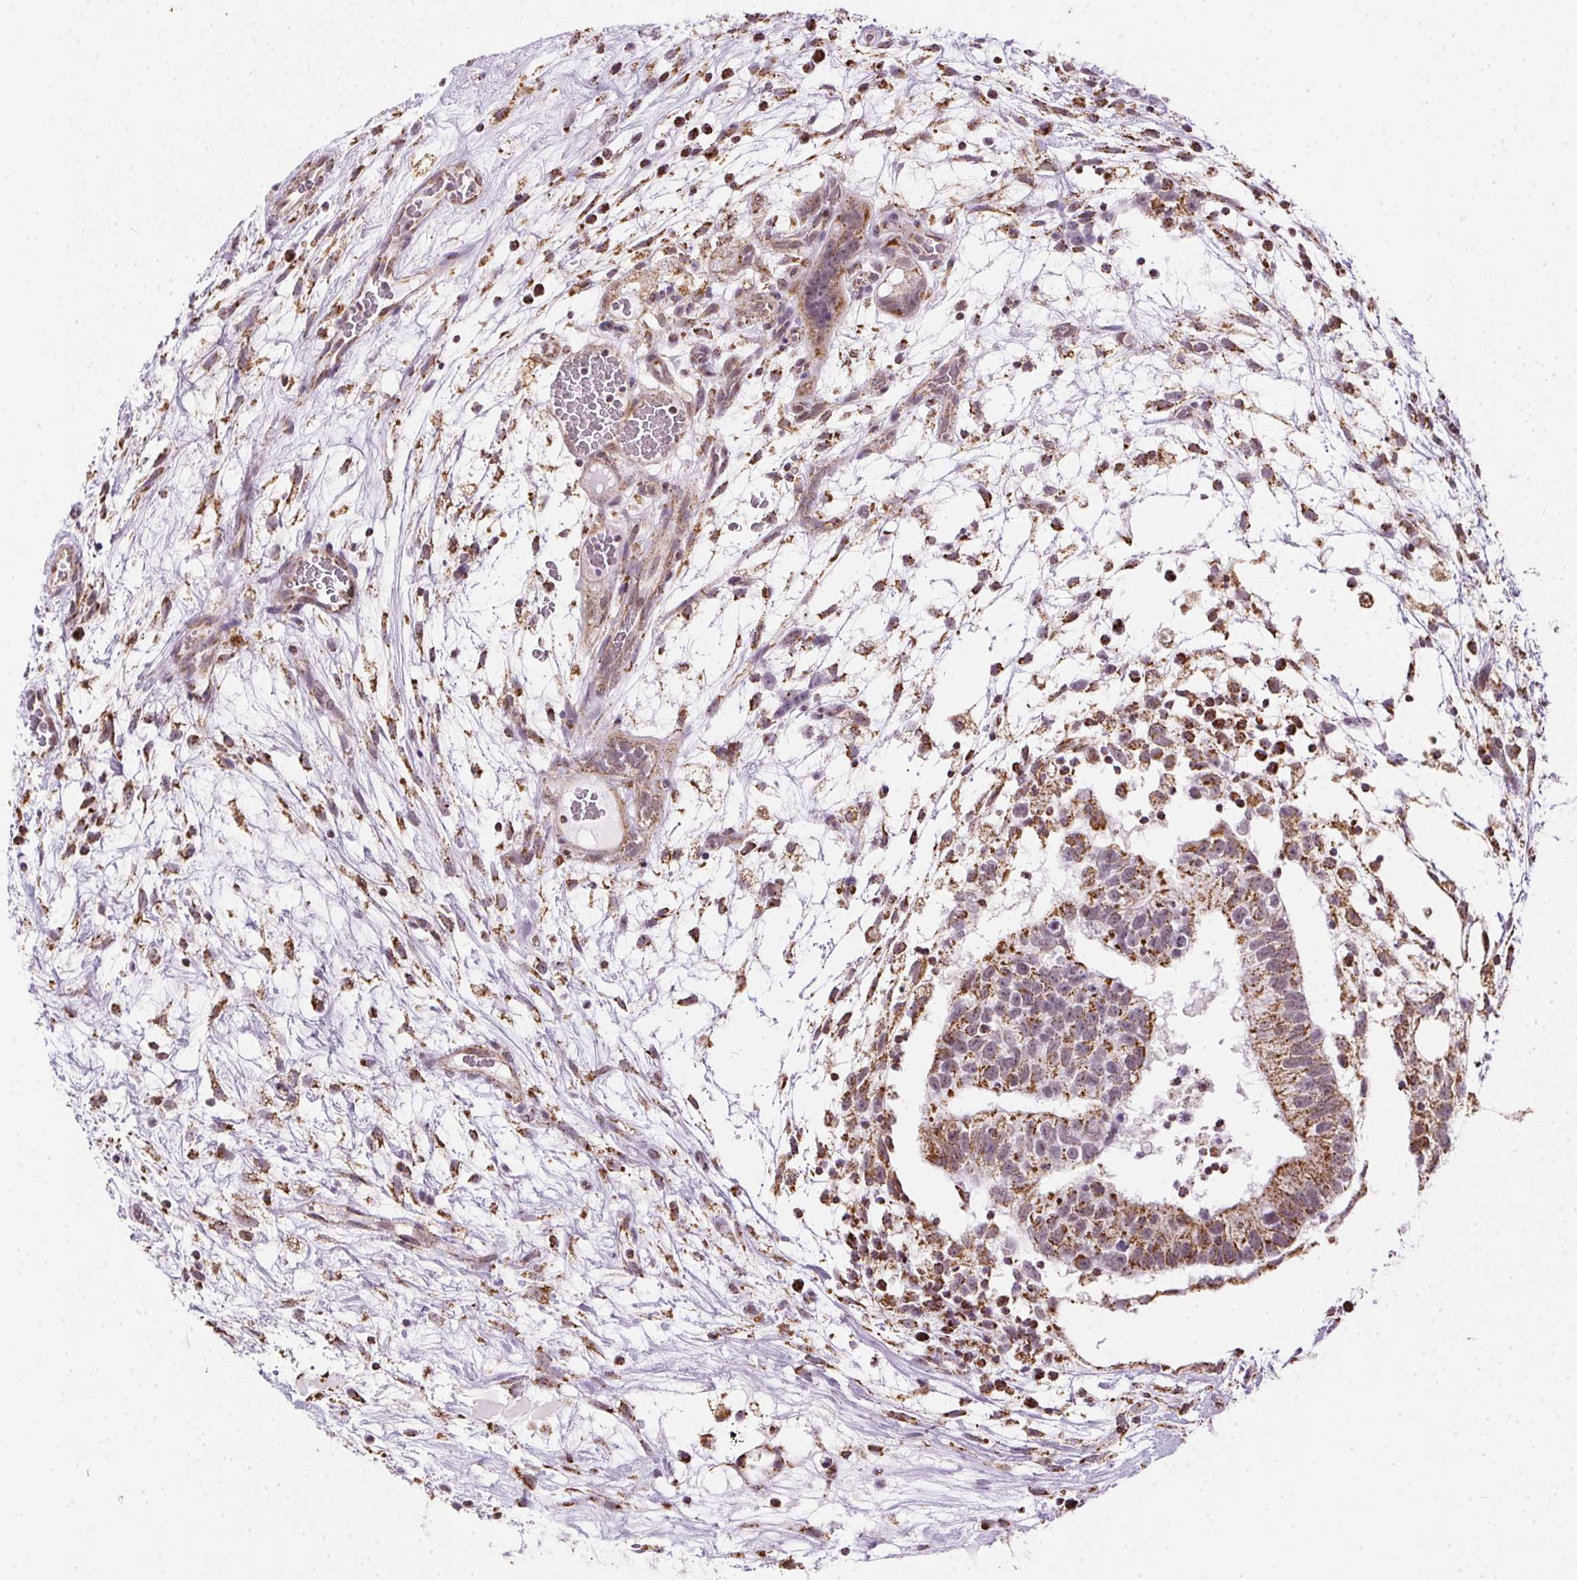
{"staining": {"intensity": "moderate", "quantity": ">75%", "location": "cytoplasmic/membranous"}, "tissue": "testis cancer", "cell_type": "Tumor cells", "image_type": "cancer", "snomed": [{"axis": "morphology", "description": "Normal tissue, NOS"}, {"axis": "morphology", "description": "Carcinoma, Embryonal, NOS"}, {"axis": "topography", "description": "Testis"}], "caption": "Embryonal carcinoma (testis) was stained to show a protein in brown. There is medium levels of moderate cytoplasmic/membranous expression in approximately >75% of tumor cells.", "gene": "MAPK11", "patient": {"sex": "male", "age": 32}}